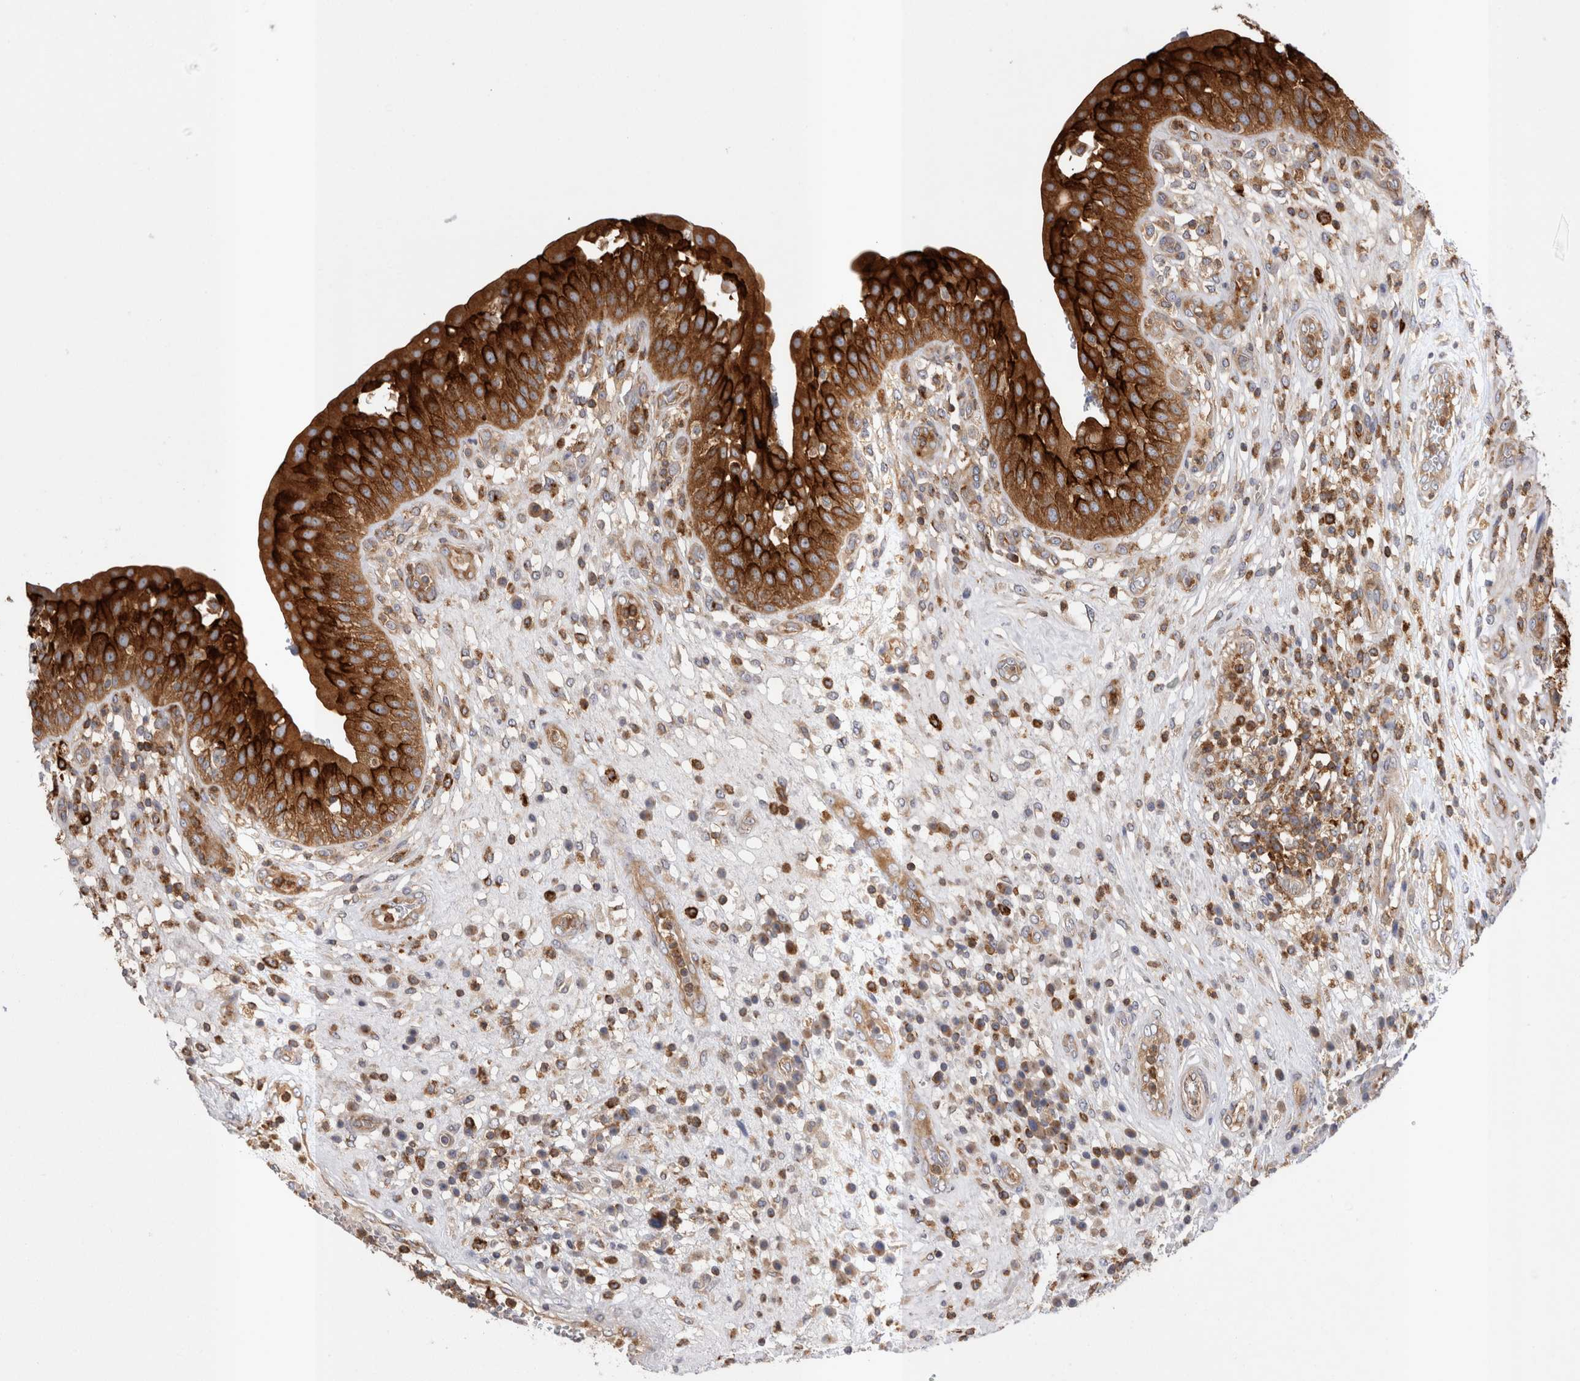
{"staining": {"intensity": "strong", "quantity": ">75%", "location": "cytoplasmic/membranous"}, "tissue": "urinary bladder", "cell_type": "Urothelial cells", "image_type": "normal", "snomed": [{"axis": "morphology", "description": "Normal tissue, NOS"}, {"axis": "topography", "description": "Urinary bladder"}], "caption": "Benign urinary bladder exhibits strong cytoplasmic/membranous staining in about >75% of urothelial cells, visualized by immunohistochemistry.", "gene": "RAB11FIP1", "patient": {"sex": "female", "age": 62}}